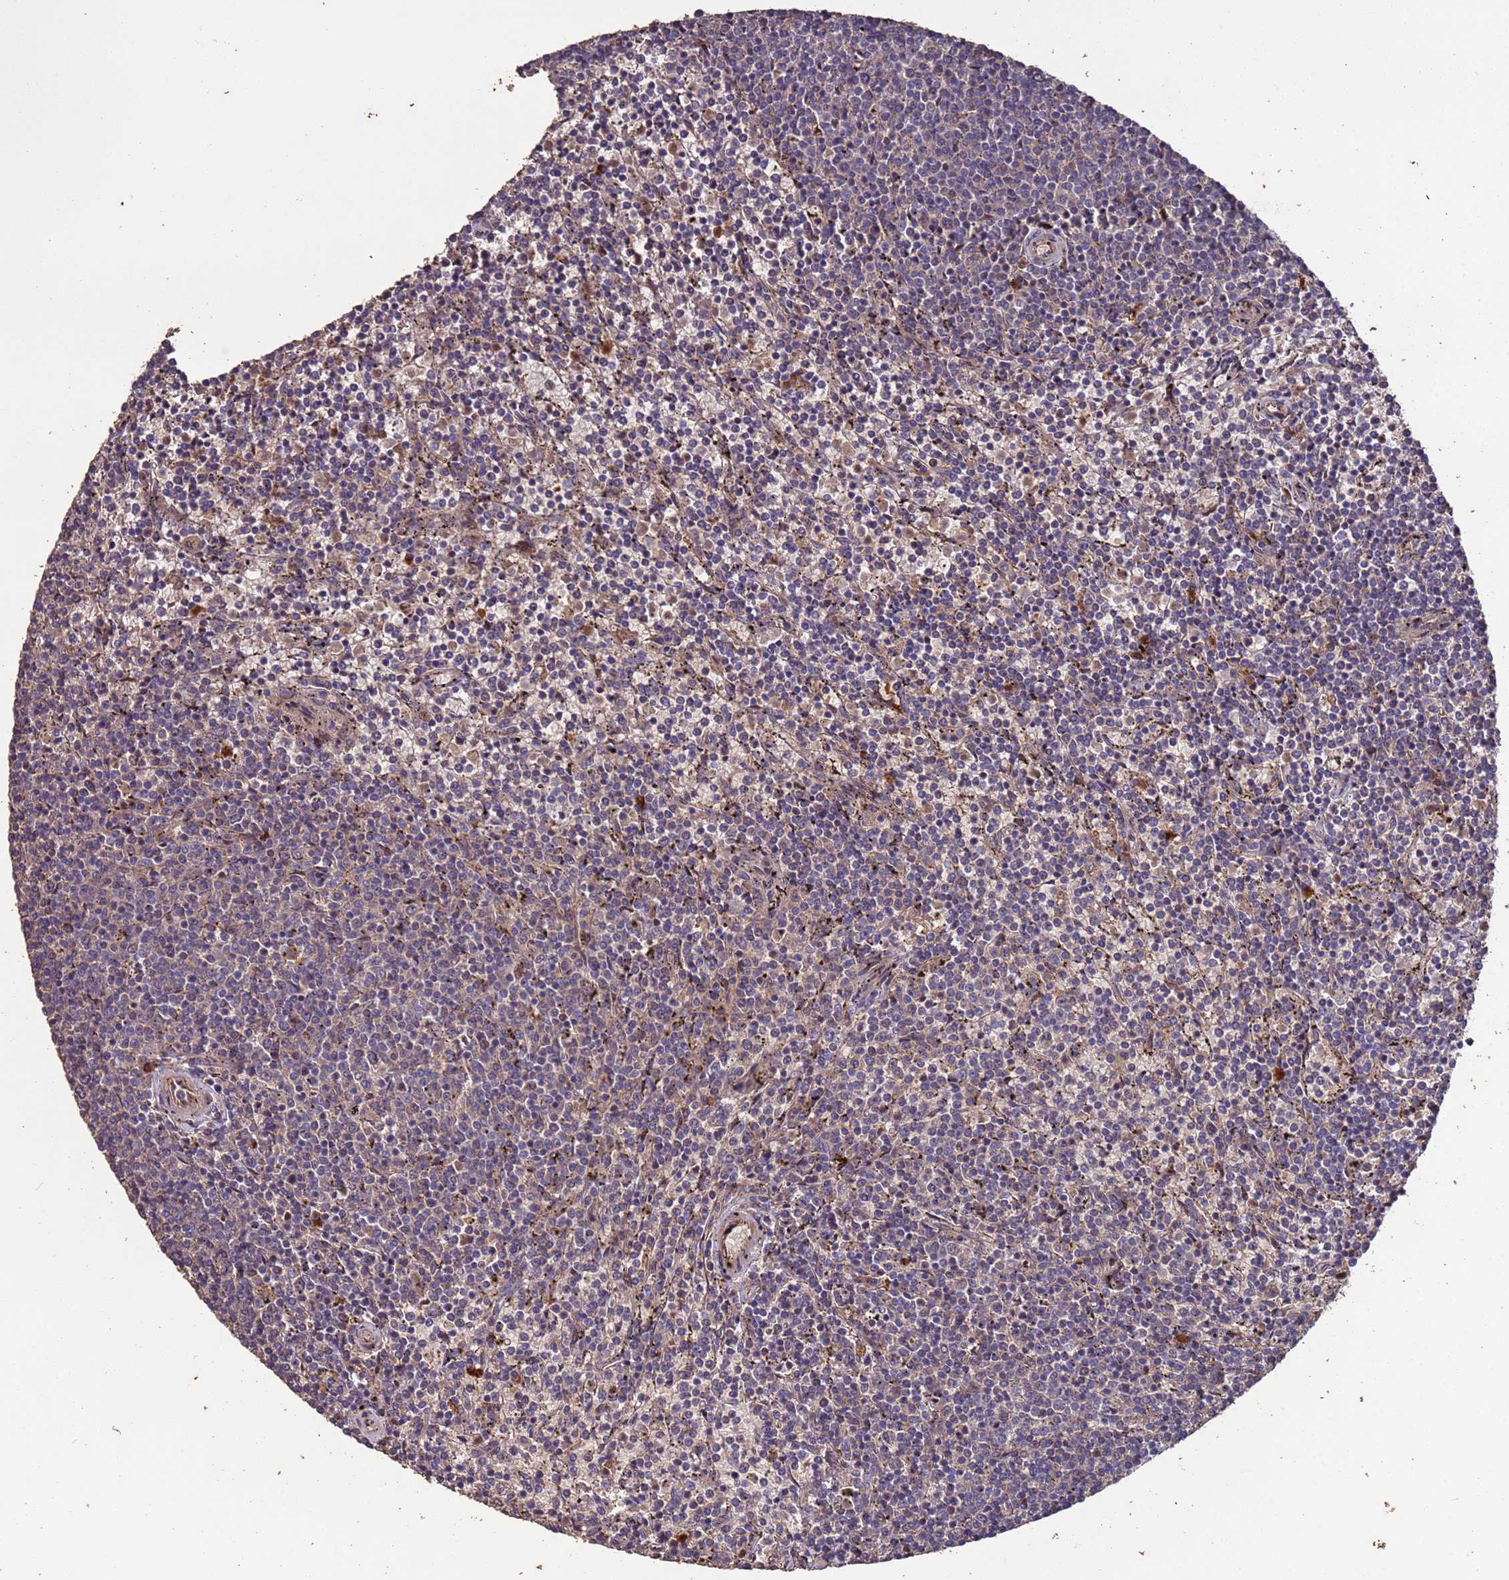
{"staining": {"intensity": "weak", "quantity": "<25%", "location": "cytoplasmic/membranous"}, "tissue": "lymphoma", "cell_type": "Tumor cells", "image_type": "cancer", "snomed": [{"axis": "morphology", "description": "Malignant lymphoma, non-Hodgkin's type, Low grade"}, {"axis": "topography", "description": "Spleen"}], "caption": "An immunohistochemistry (IHC) histopathology image of lymphoma is shown. There is no staining in tumor cells of lymphoma.", "gene": "CCDC184", "patient": {"sex": "female", "age": 50}}